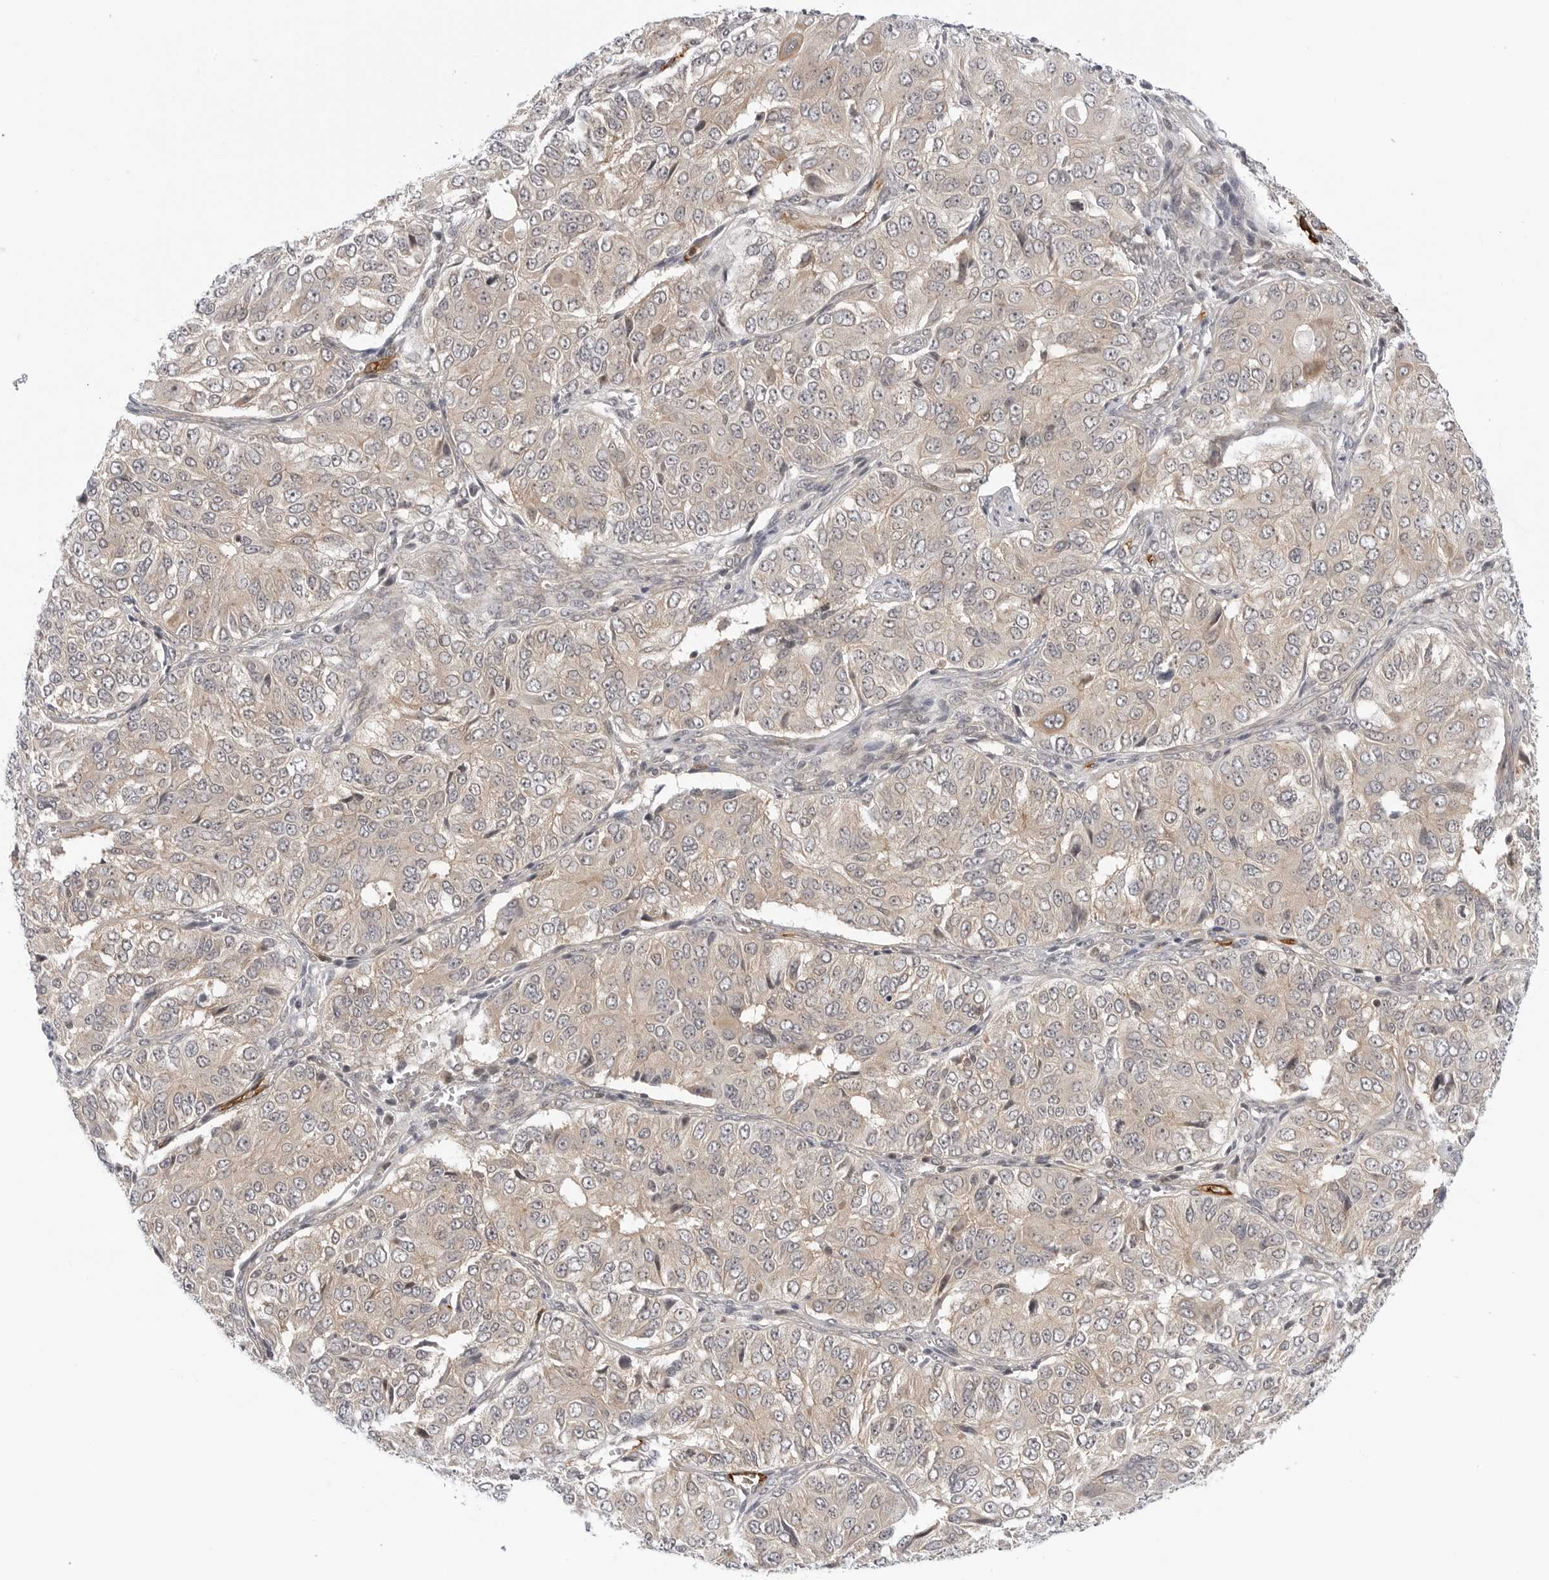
{"staining": {"intensity": "negative", "quantity": "none", "location": "none"}, "tissue": "ovarian cancer", "cell_type": "Tumor cells", "image_type": "cancer", "snomed": [{"axis": "morphology", "description": "Carcinoma, endometroid"}, {"axis": "topography", "description": "Ovary"}], "caption": "Histopathology image shows no significant protein positivity in tumor cells of ovarian cancer.", "gene": "STXBP3", "patient": {"sex": "female", "age": 51}}